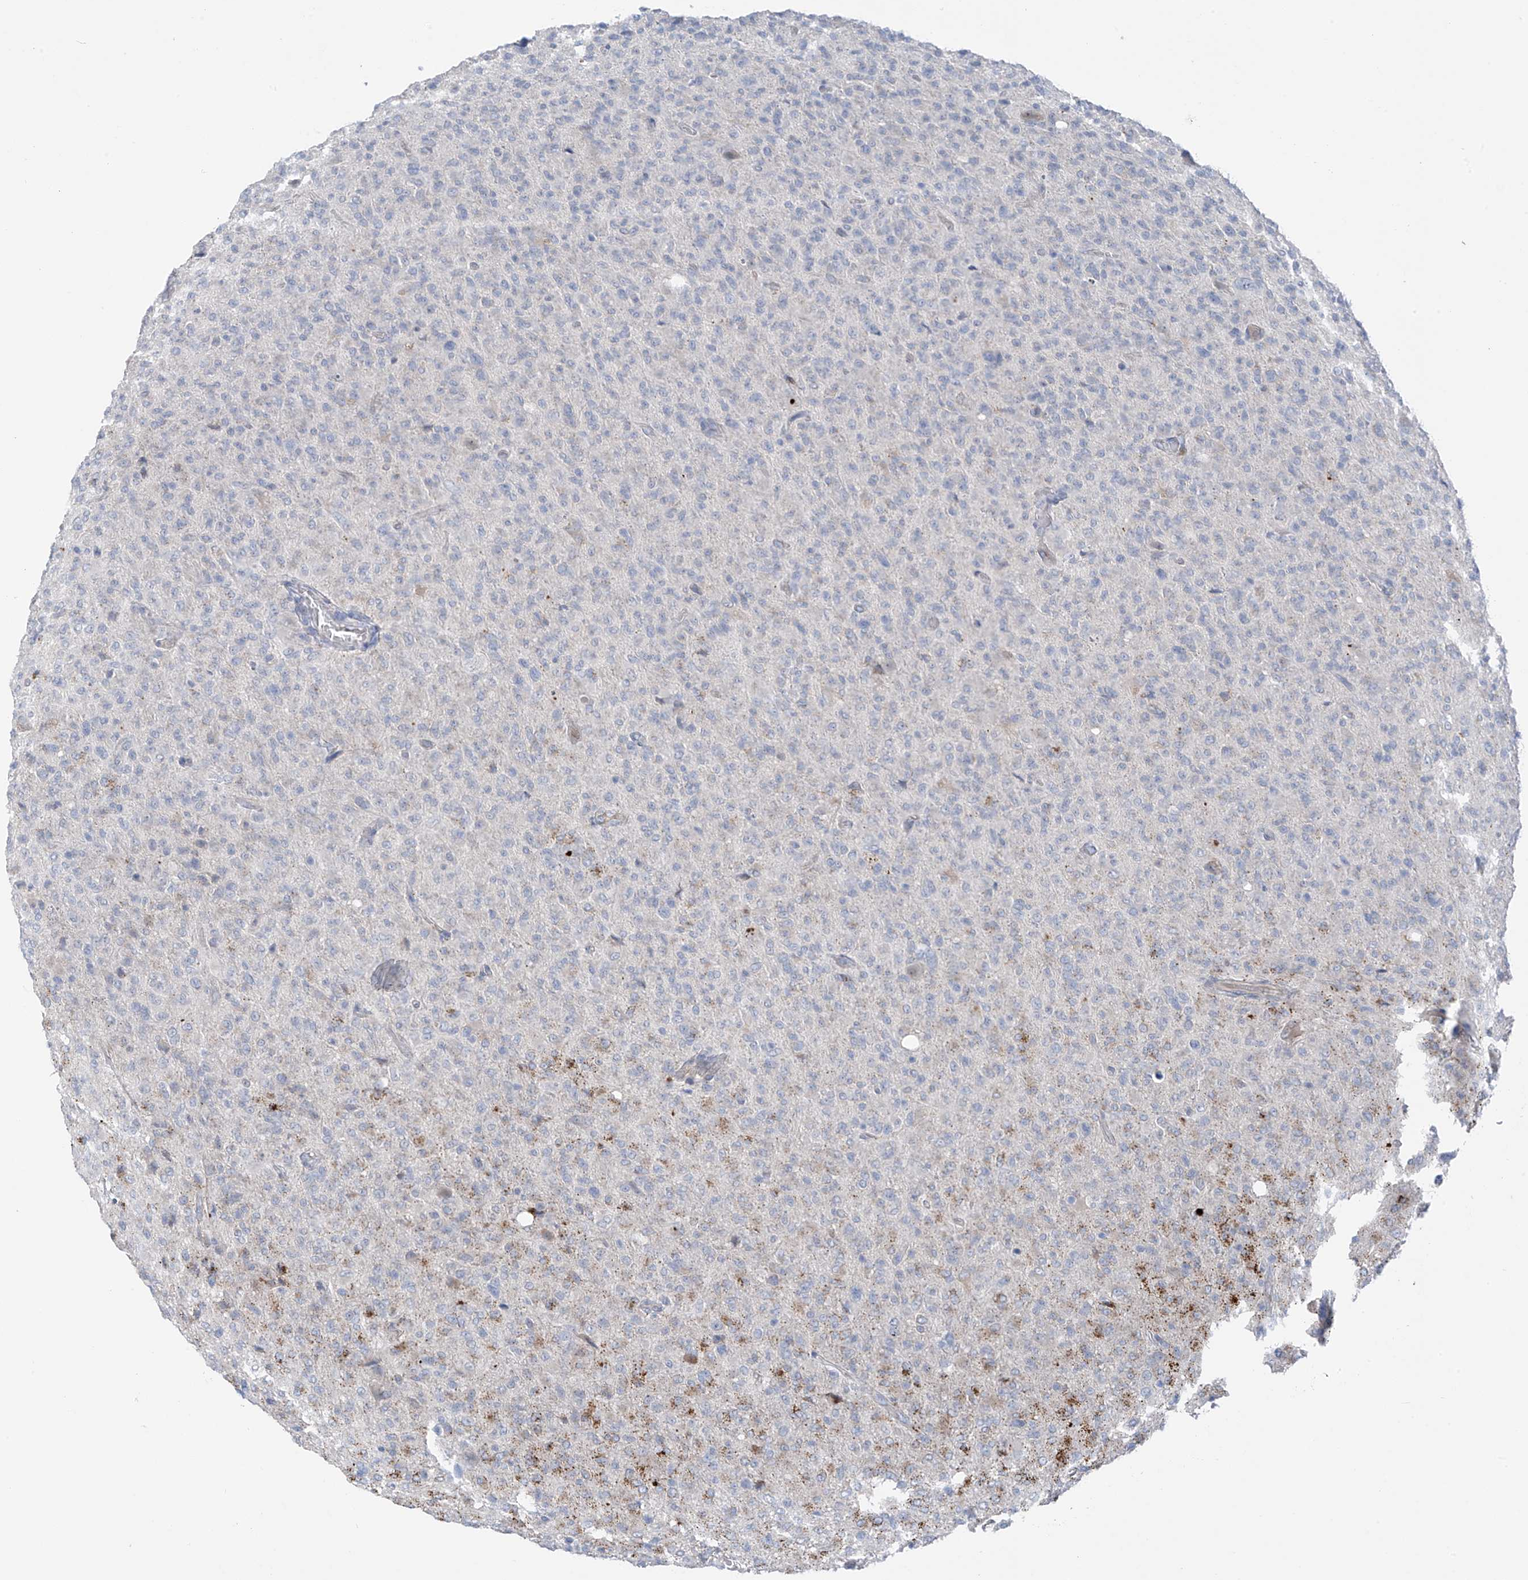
{"staining": {"intensity": "strong", "quantity": "<25%", "location": "cytoplasmic/membranous"}, "tissue": "glioma", "cell_type": "Tumor cells", "image_type": "cancer", "snomed": [{"axis": "morphology", "description": "Glioma, malignant, High grade"}, {"axis": "topography", "description": "Brain"}], "caption": "Malignant glioma (high-grade) stained with a brown dye demonstrates strong cytoplasmic/membranous positive staining in approximately <25% of tumor cells.", "gene": "ZNF793", "patient": {"sex": "female", "age": 57}}